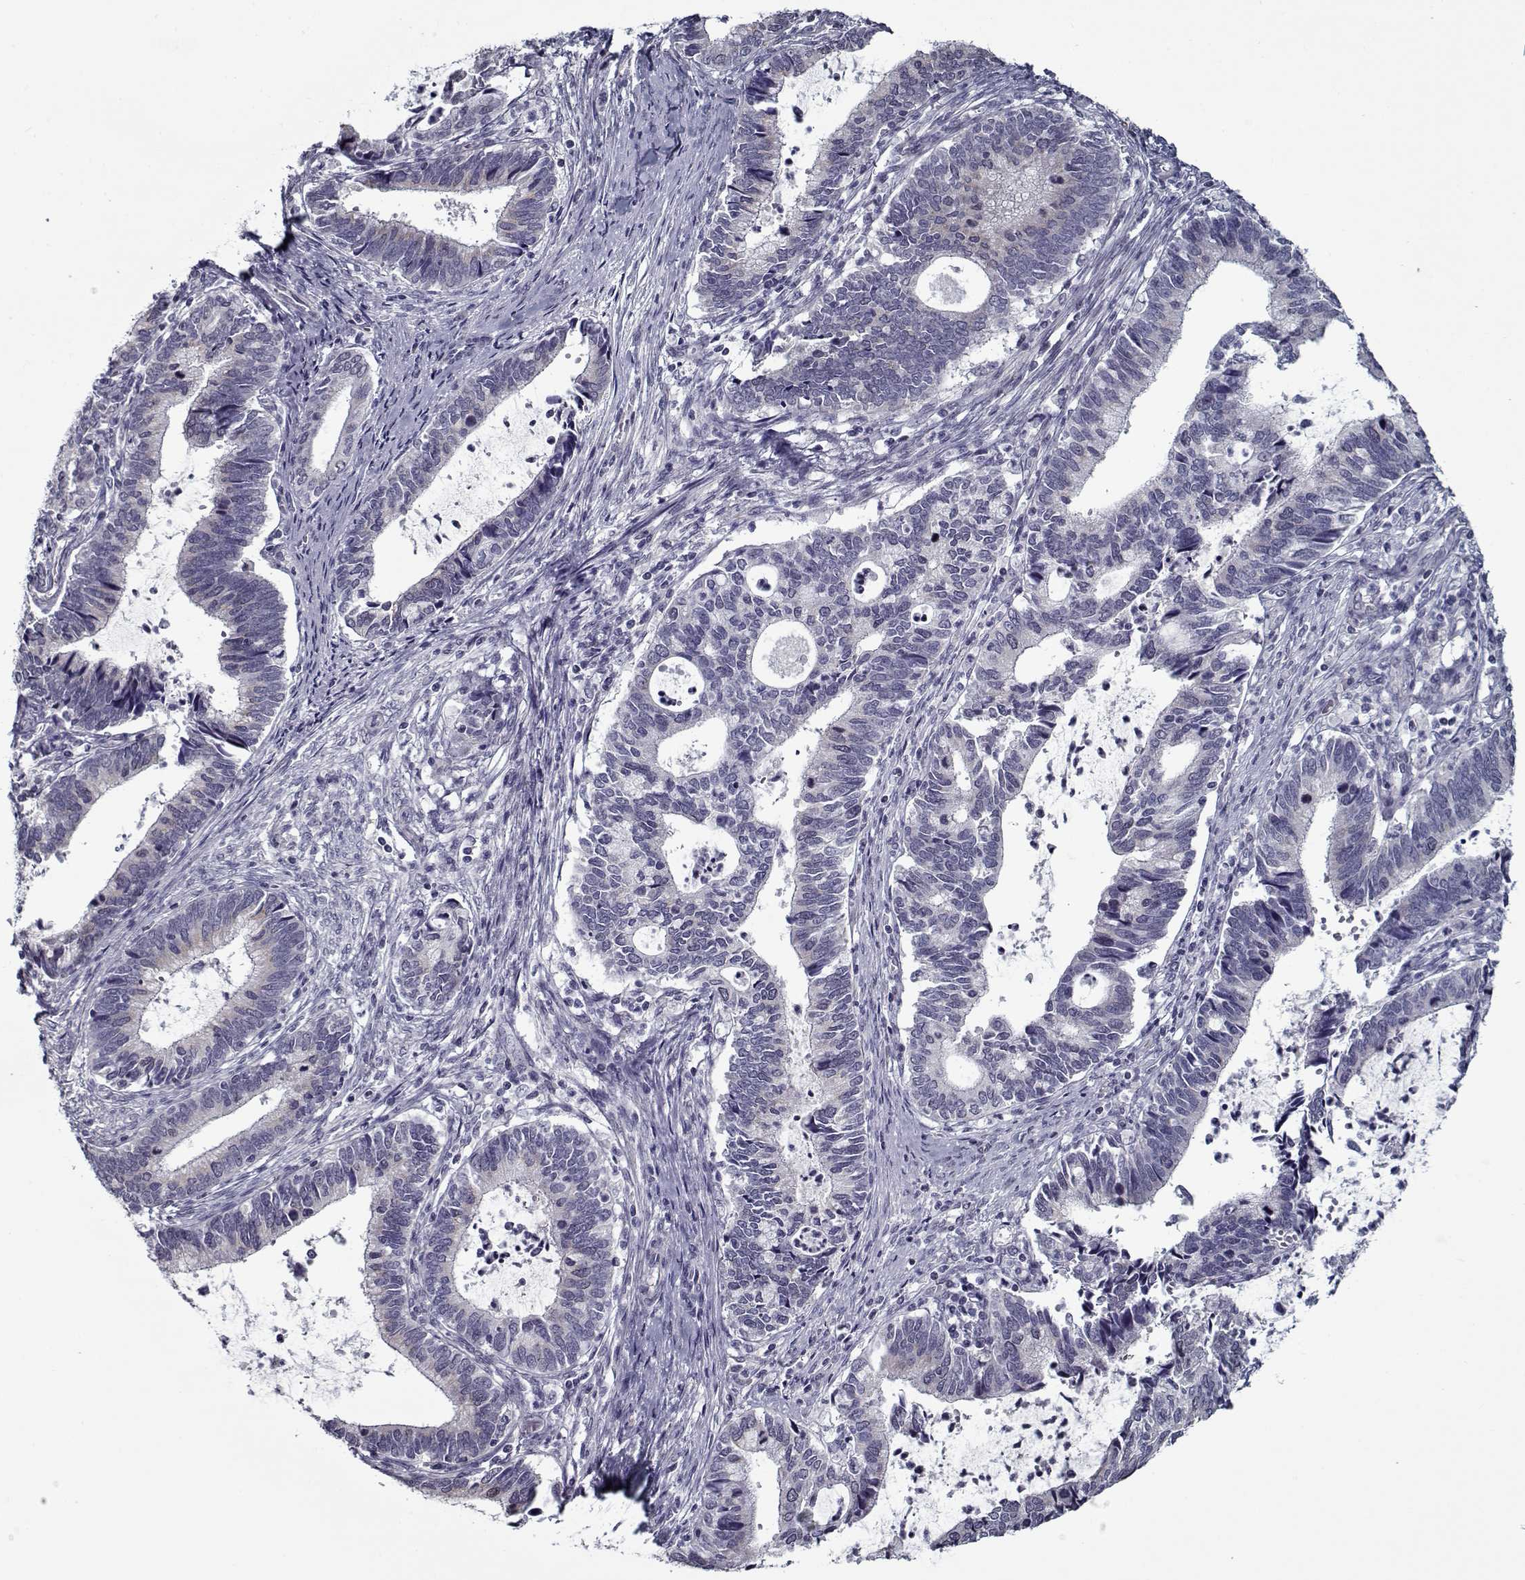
{"staining": {"intensity": "negative", "quantity": "none", "location": "none"}, "tissue": "cervical cancer", "cell_type": "Tumor cells", "image_type": "cancer", "snomed": [{"axis": "morphology", "description": "Adenocarcinoma, NOS"}, {"axis": "topography", "description": "Cervix"}], "caption": "A photomicrograph of human cervical cancer is negative for staining in tumor cells.", "gene": "SEC16B", "patient": {"sex": "female", "age": 42}}